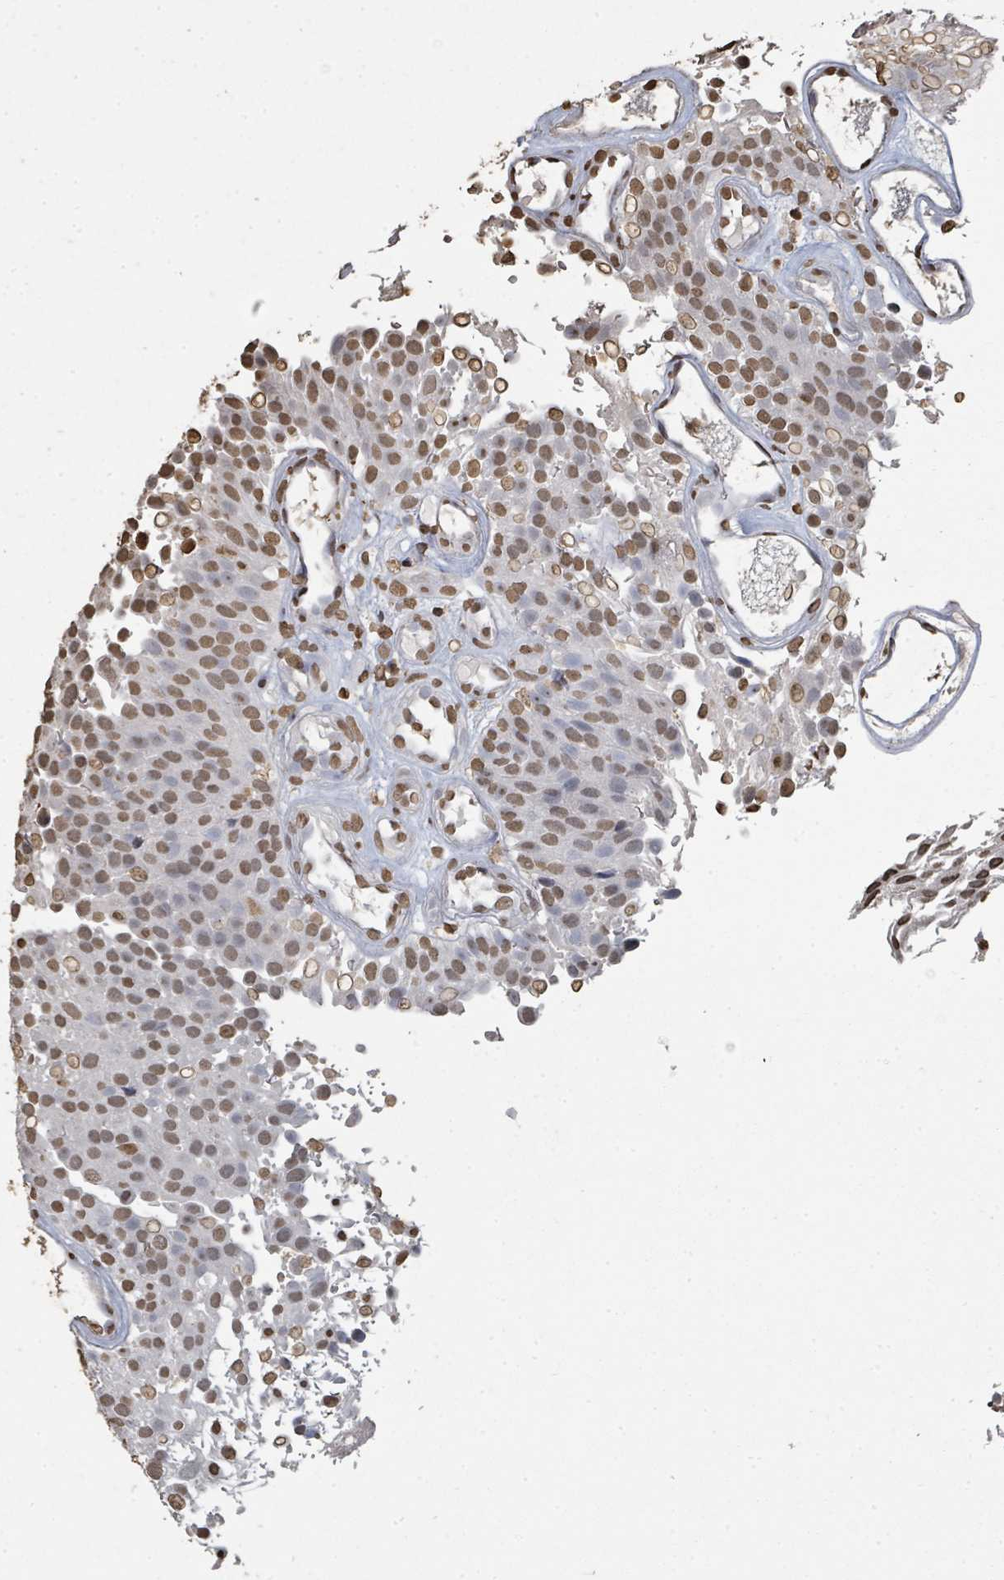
{"staining": {"intensity": "moderate", "quantity": ">75%", "location": "nuclear"}, "tissue": "urothelial cancer", "cell_type": "Tumor cells", "image_type": "cancer", "snomed": [{"axis": "morphology", "description": "Urothelial carcinoma, Low grade"}, {"axis": "topography", "description": "Urinary bladder"}], "caption": "The photomicrograph displays a brown stain indicating the presence of a protein in the nuclear of tumor cells in low-grade urothelial carcinoma.", "gene": "MRPS12", "patient": {"sex": "male", "age": 78}}